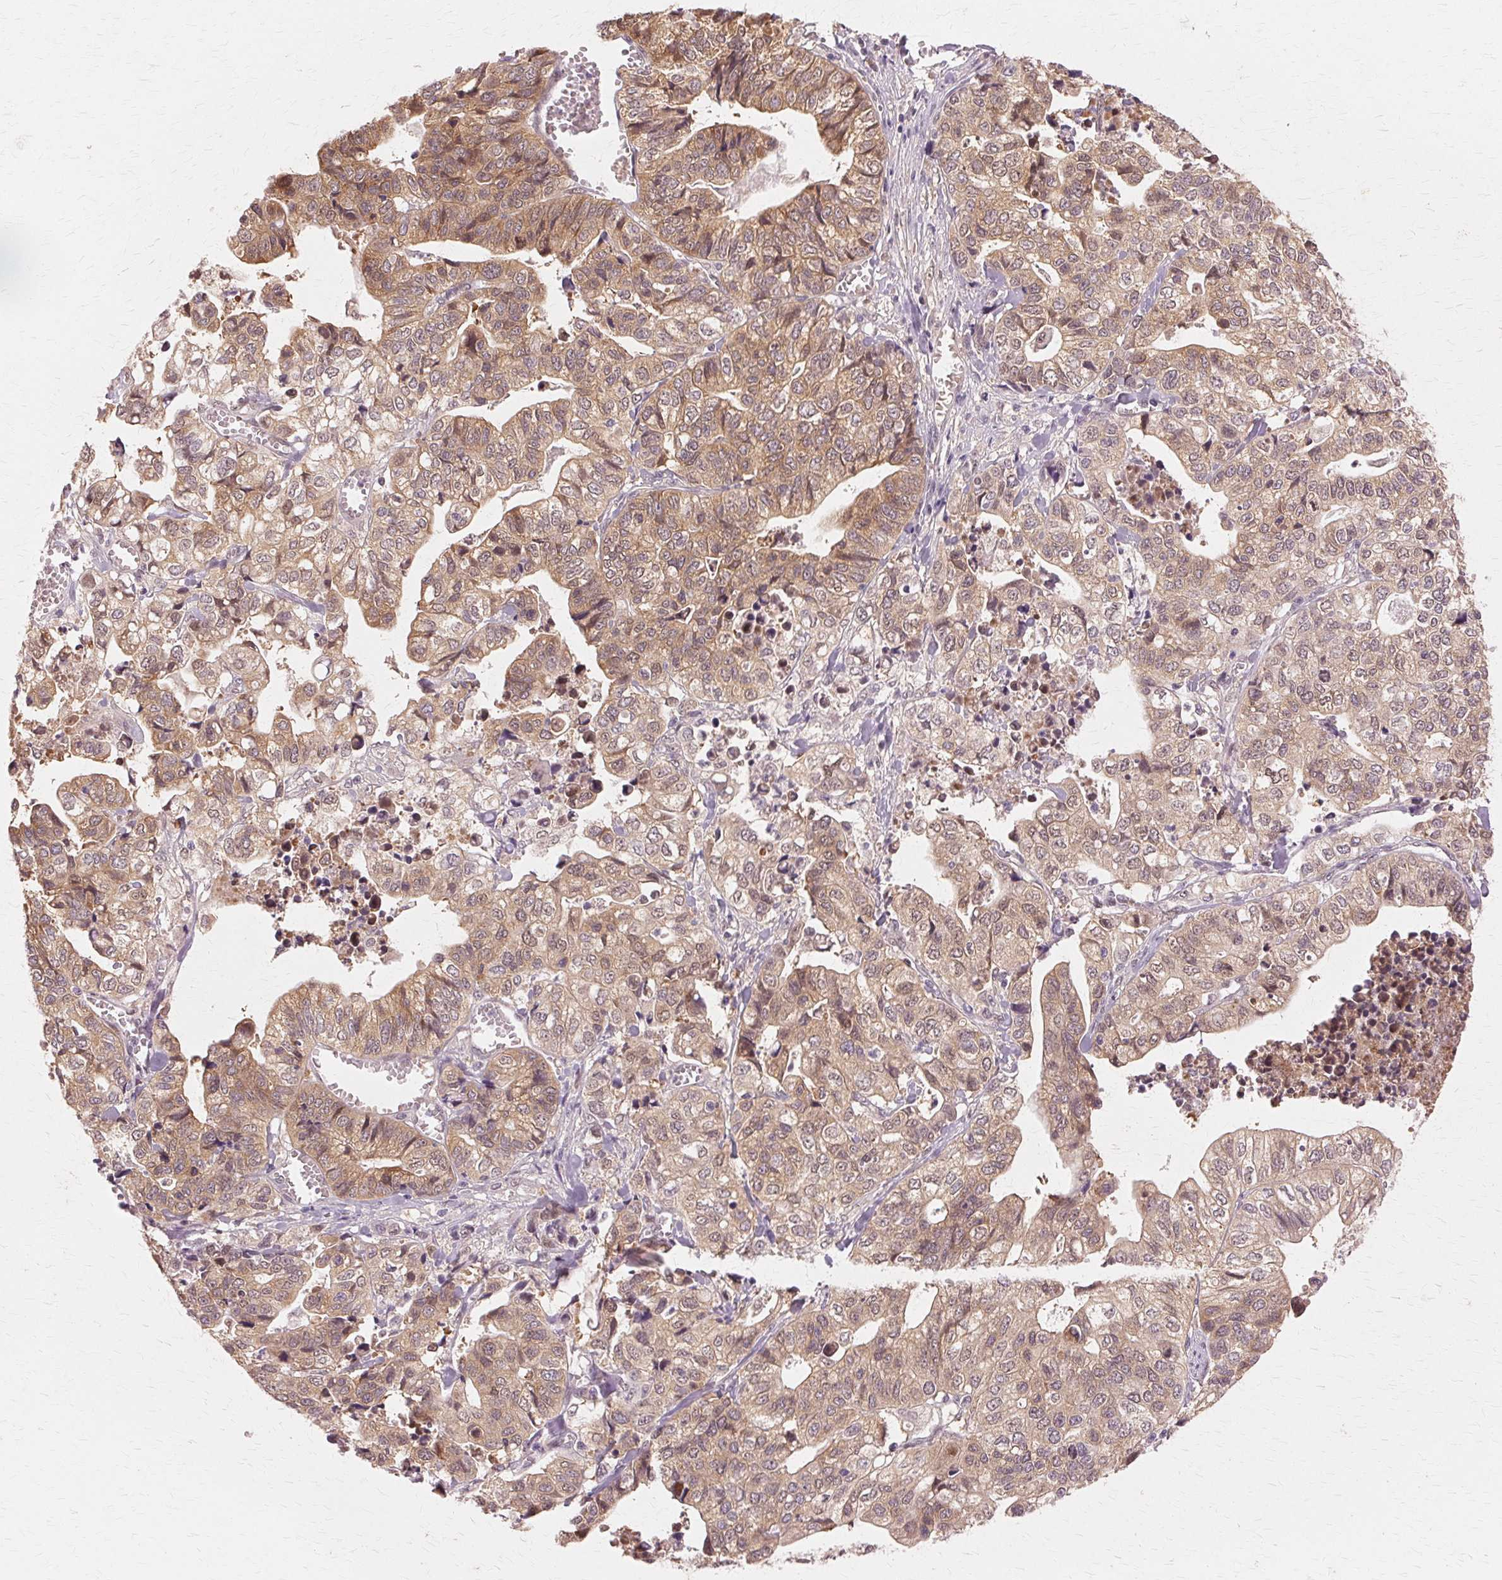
{"staining": {"intensity": "weak", "quantity": ">75%", "location": "cytoplasmic/membranous,nuclear"}, "tissue": "stomach cancer", "cell_type": "Tumor cells", "image_type": "cancer", "snomed": [{"axis": "morphology", "description": "Adenocarcinoma, NOS"}, {"axis": "topography", "description": "Stomach, upper"}], "caption": "Immunohistochemical staining of stomach adenocarcinoma demonstrates low levels of weak cytoplasmic/membranous and nuclear positivity in approximately >75% of tumor cells. Nuclei are stained in blue.", "gene": "PRMT5", "patient": {"sex": "female", "age": 67}}